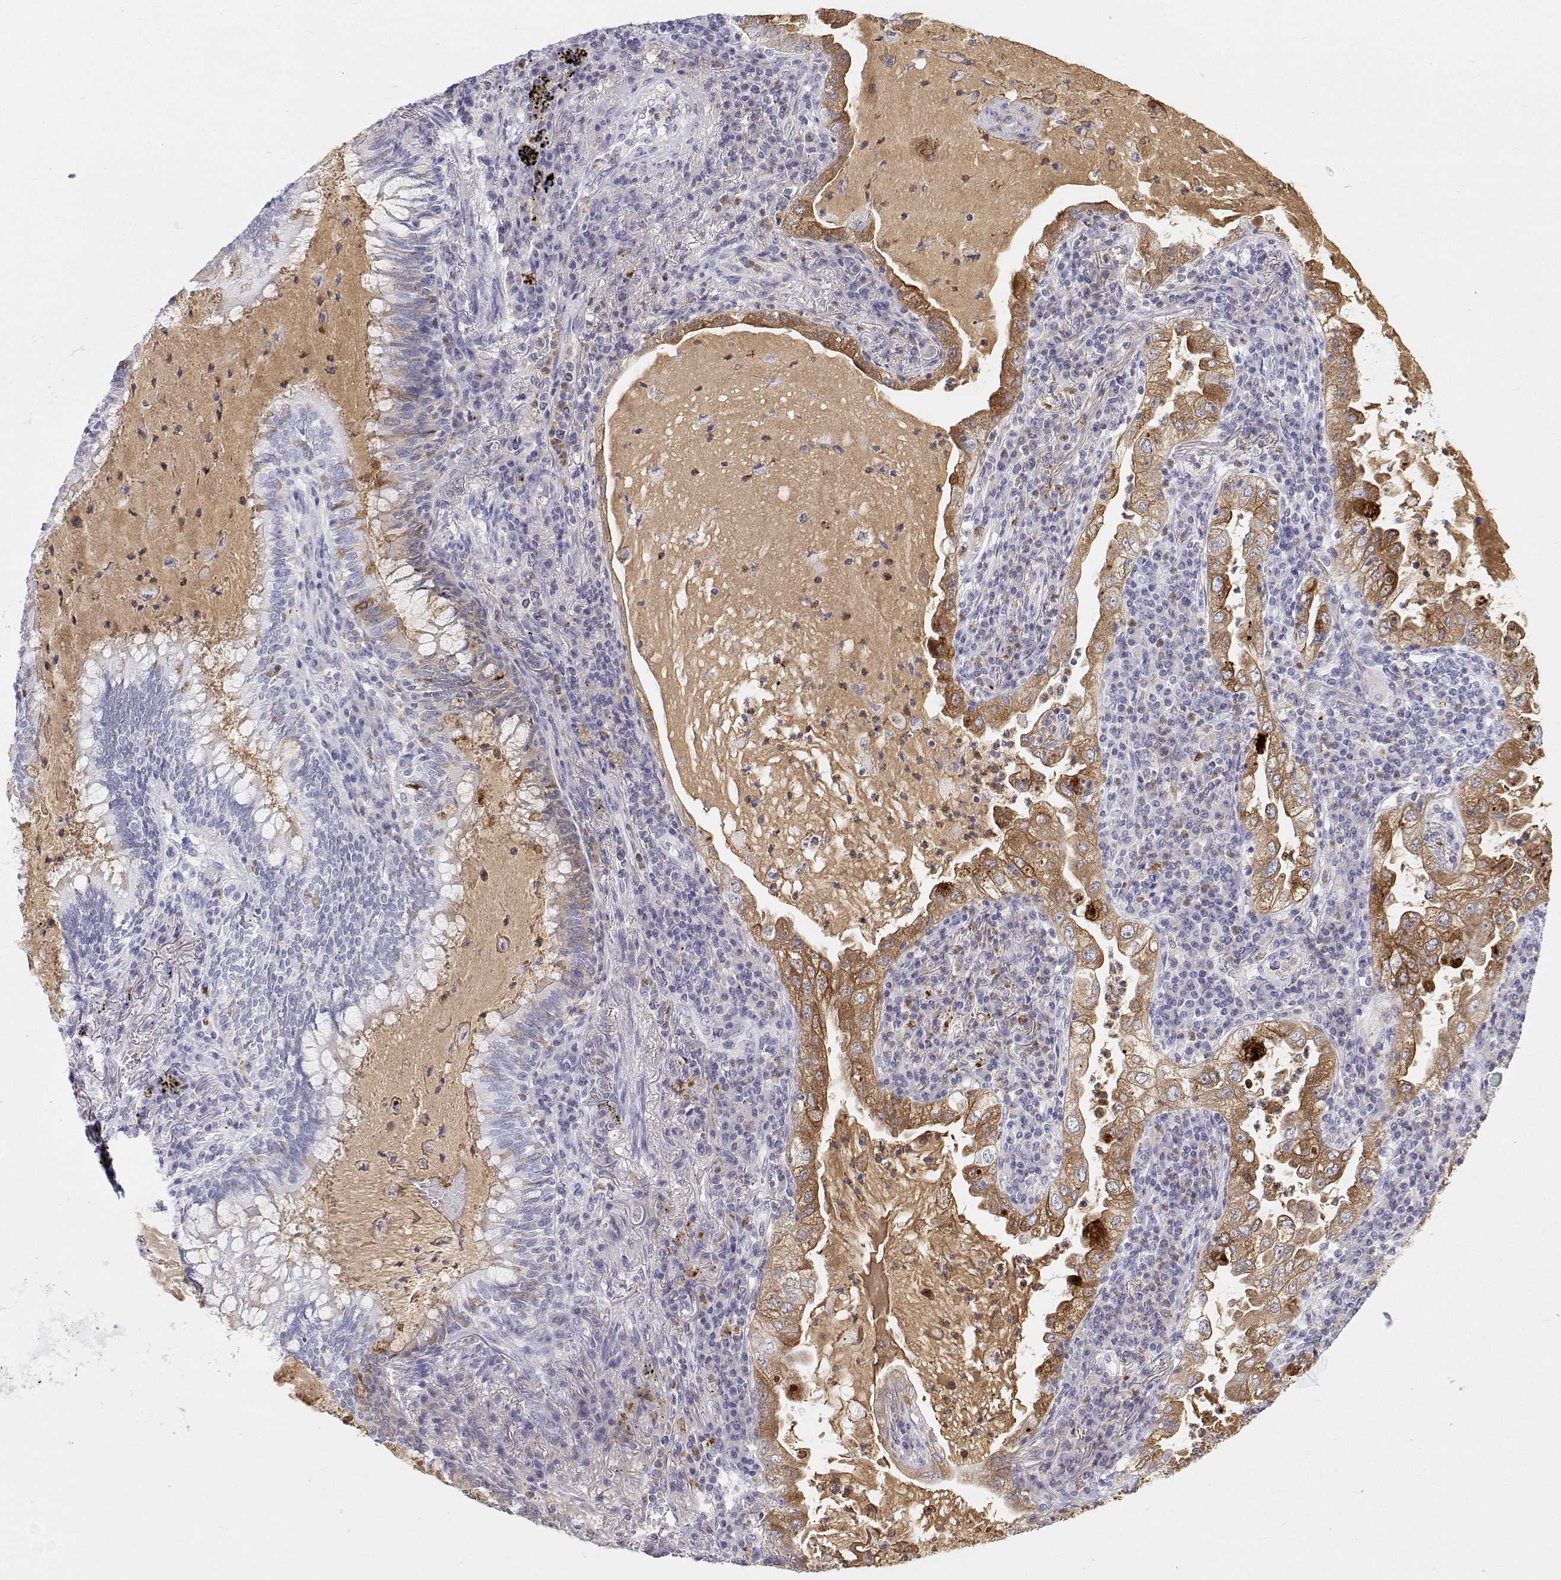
{"staining": {"intensity": "moderate", "quantity": ">75%", "location": "cytoplasmic/membranous"}, "tissue": "lung cancer", "cell_type": "Tumor cells", "image_type": "cancer", "snomed": [{"axis": "morphology", "description": "Adenocarcinoma, NOS"}, {"axis": "topography", "description": "Lung"}], "caption": "This is an image of immunohistochemistry (IHC) staining of lung cancer, which shows moderate expression in the cytoplasmic/membranous of tumor cells.", "gene": "SFTPB", "patient": {"sex": "female", "age": 73}}